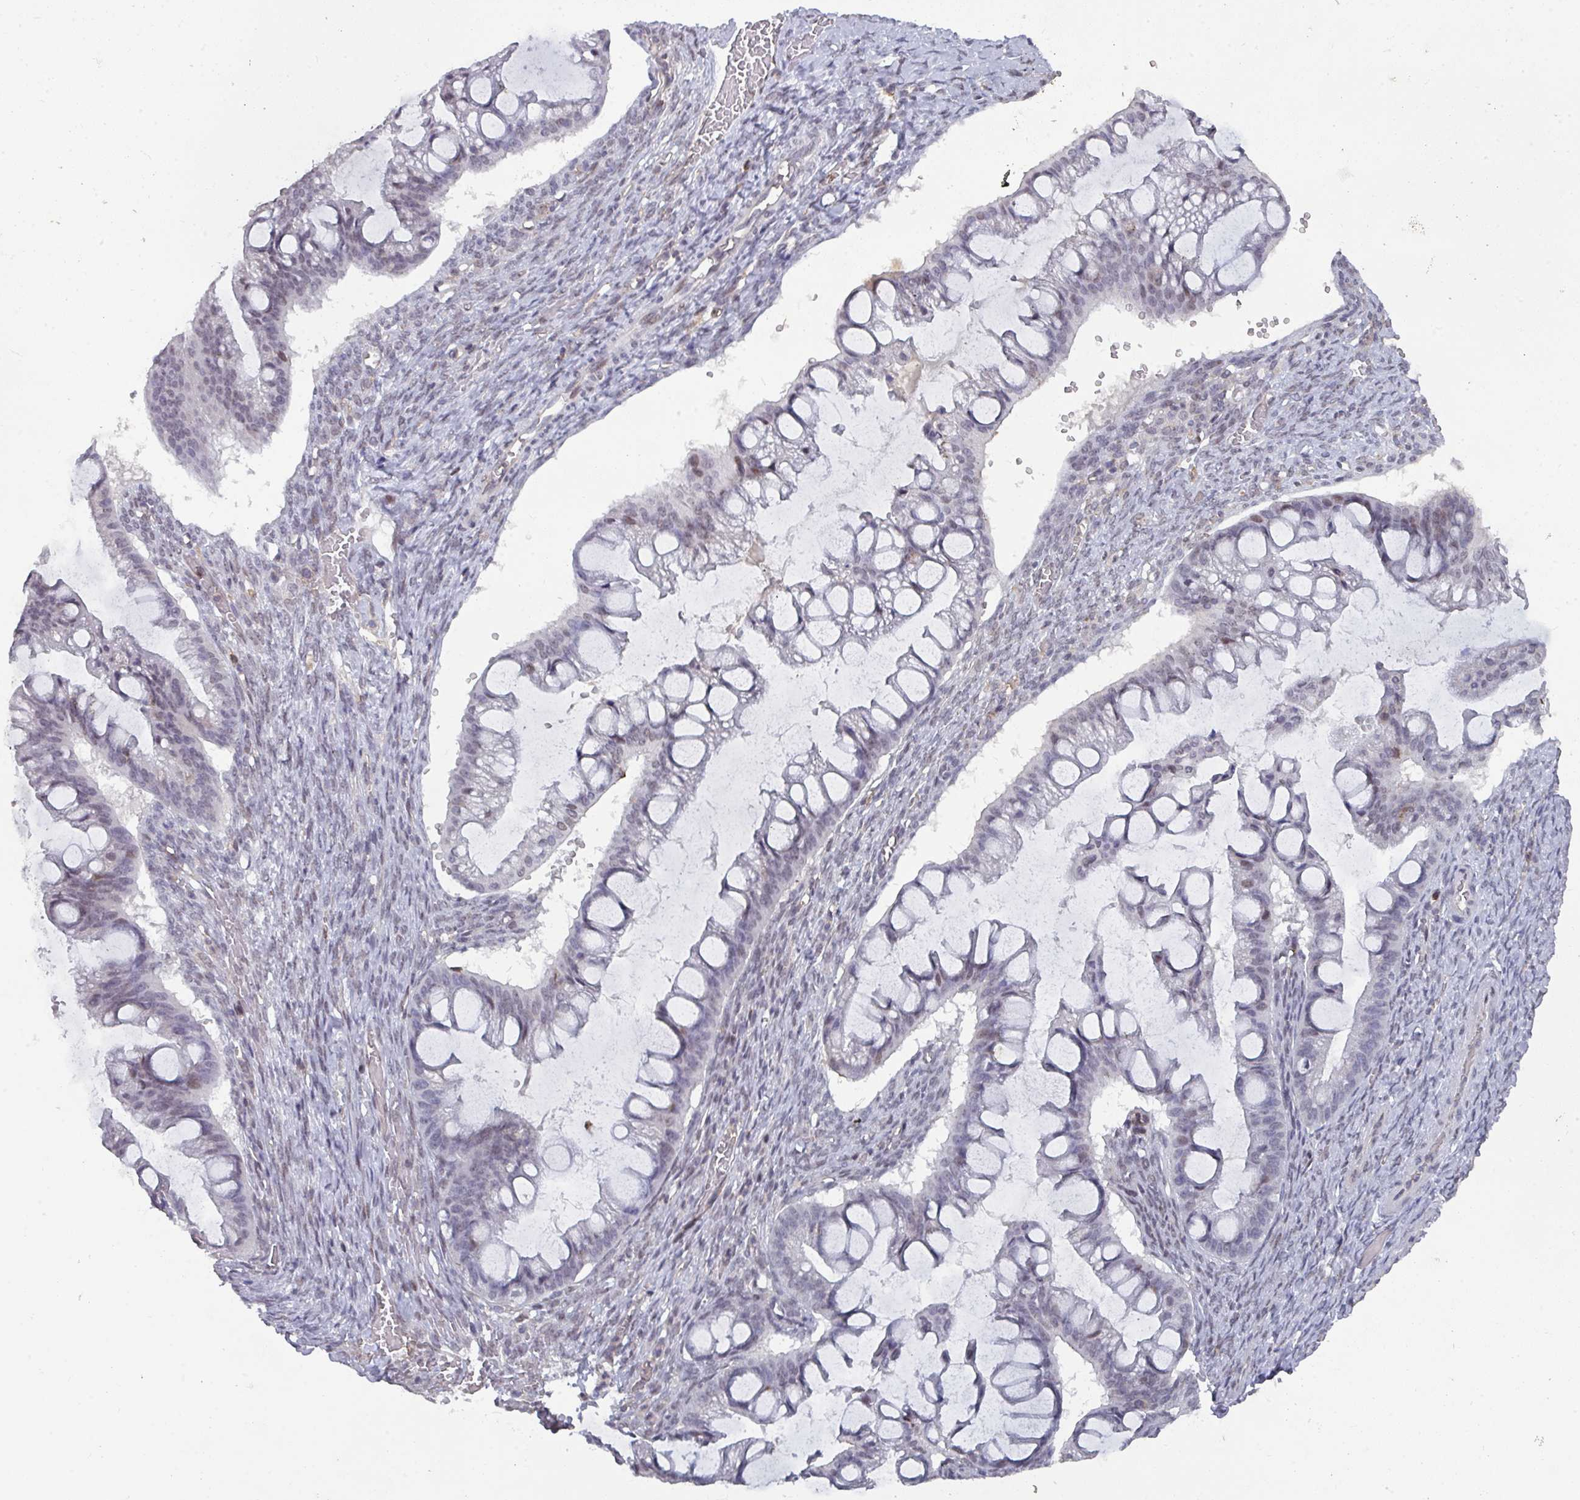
{"staining": {"intensity": "negative", "quantity": "none", "location": "none"}, "tissue": "ovarian cancer", "cell_type": "Tumor cells", "image_type": "cancer", "snomed": [{"axis": "morphology", "description": "Cystadenocarcinoma, mucinous, NOS"}, {"axis": "topography", "description": "Ovary"}], "caption": "There is no significant expression in tumor cells of ovarian cancer.", "gene": "RASAL3", "patient": {"sex": "female", "age": 73}}